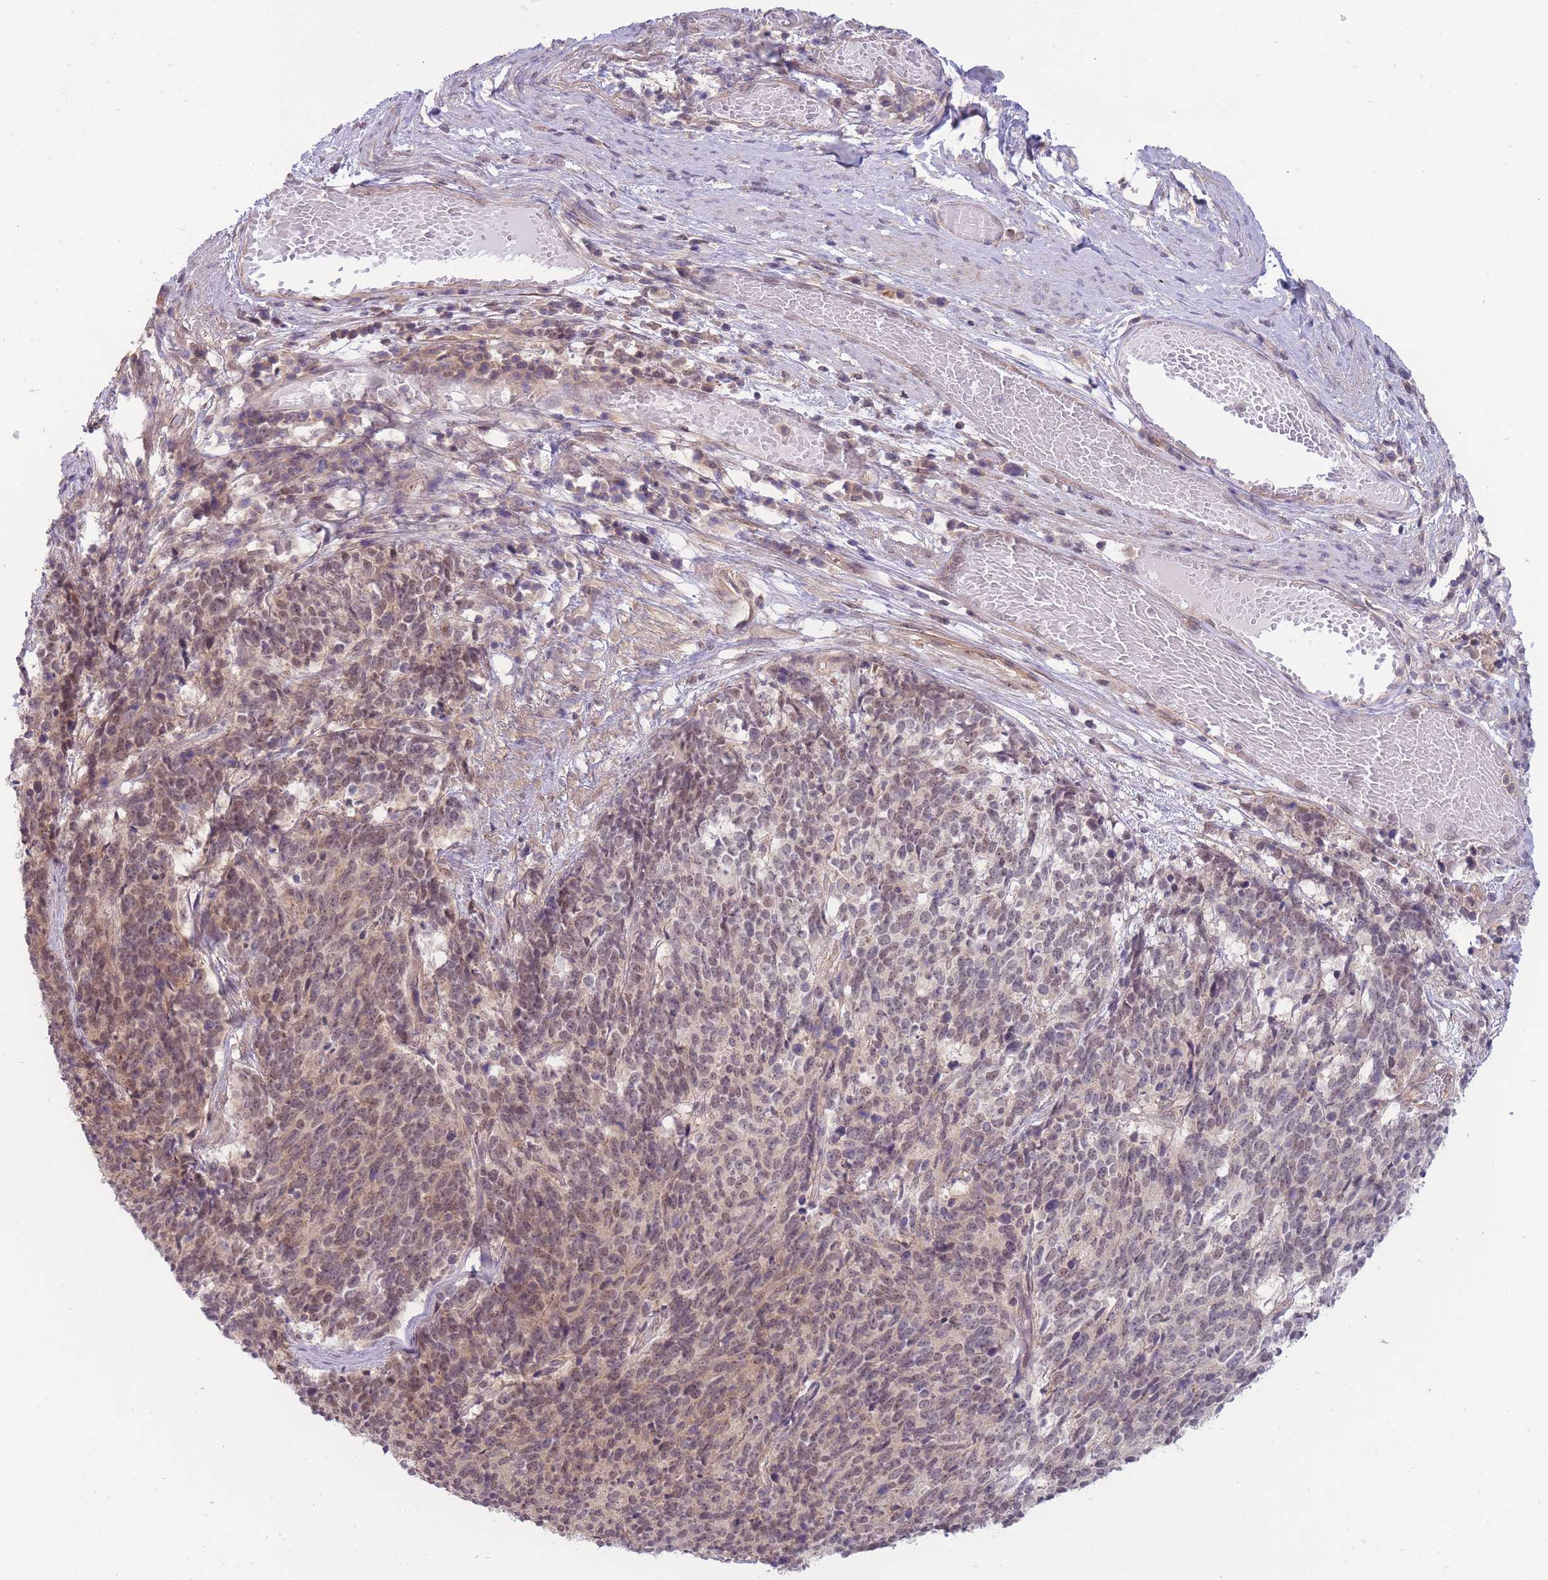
{"staining": {"intensity": "weak", "quantity": ">75%", "location": "cytoplasmic/membranous,nuclear"}, "tissue": "cervical cancer", "cell_type": "Tumor cells", "image_type": "cancer", "snomed": [{"axis": "morphology", "description": "Squamous cell carcinoma, NOS"}, {"axis": "topography", "description": "Cervix"}], "caption": "Immunohistochemical staining of cervical squamous cell carcinoma reveals low levels of weak cytoplasmic/membranous and nuclear protein positivity in approximately >75% of tumor cells.", "gene": "SMC6", "patient": {"sex": "female", "age": 29}}